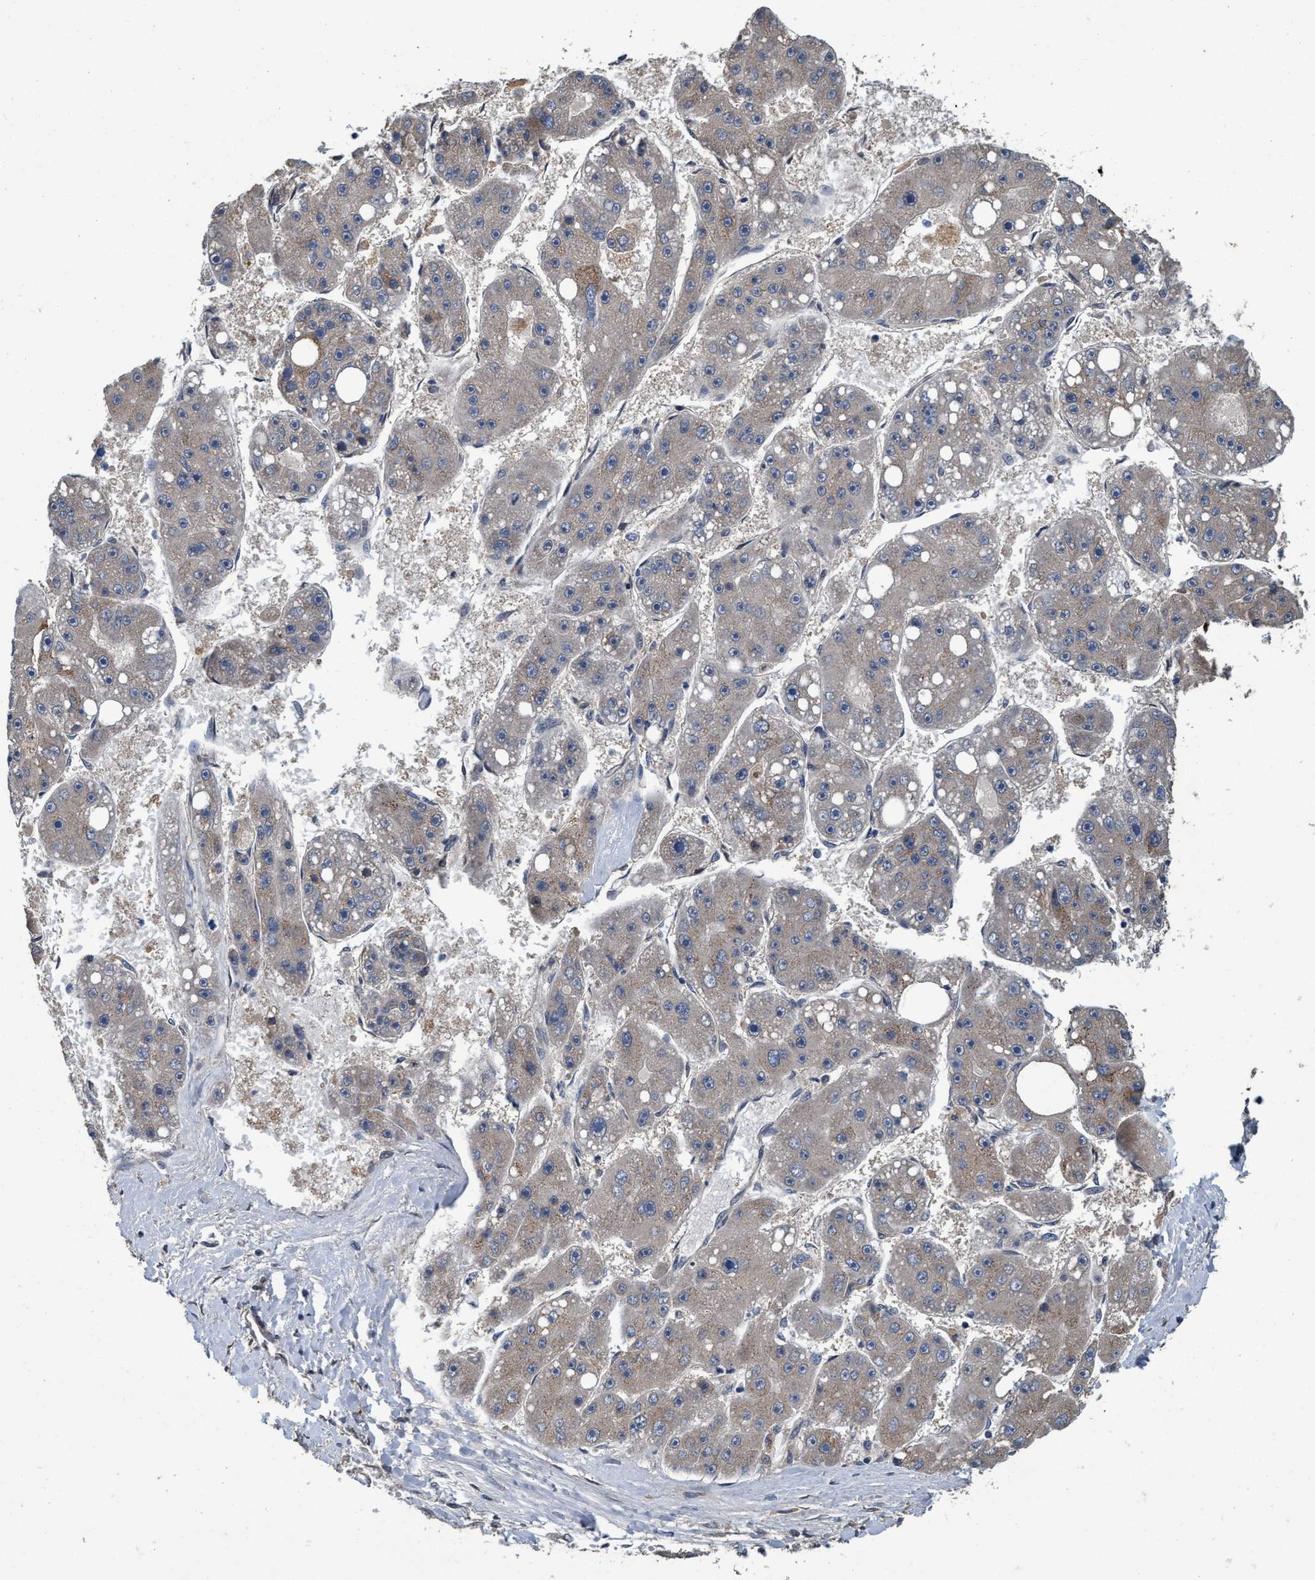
{"staining": {"intensity": "weak", "quantity": "<25%", "location": "cytoplasmic/membranous"}, "tissue": "liver cancer", "cell_type": "Tumor cells", "image_type": "cancer", "snomed": [{"axis": "morphology", "description": "Carcinoma, Hepatocellular, NOS"}, {"axis": "topography", "description": "Liver"}], "caption": "IHC histopathology image of neoplastic tissue: human liver cancer (hepatocellular carcinoma) stained with DAB exhibits no significant protein positivity in tumor cells.", "gene": "MACC1", "patient": {"sex": "female", "age": 61}}